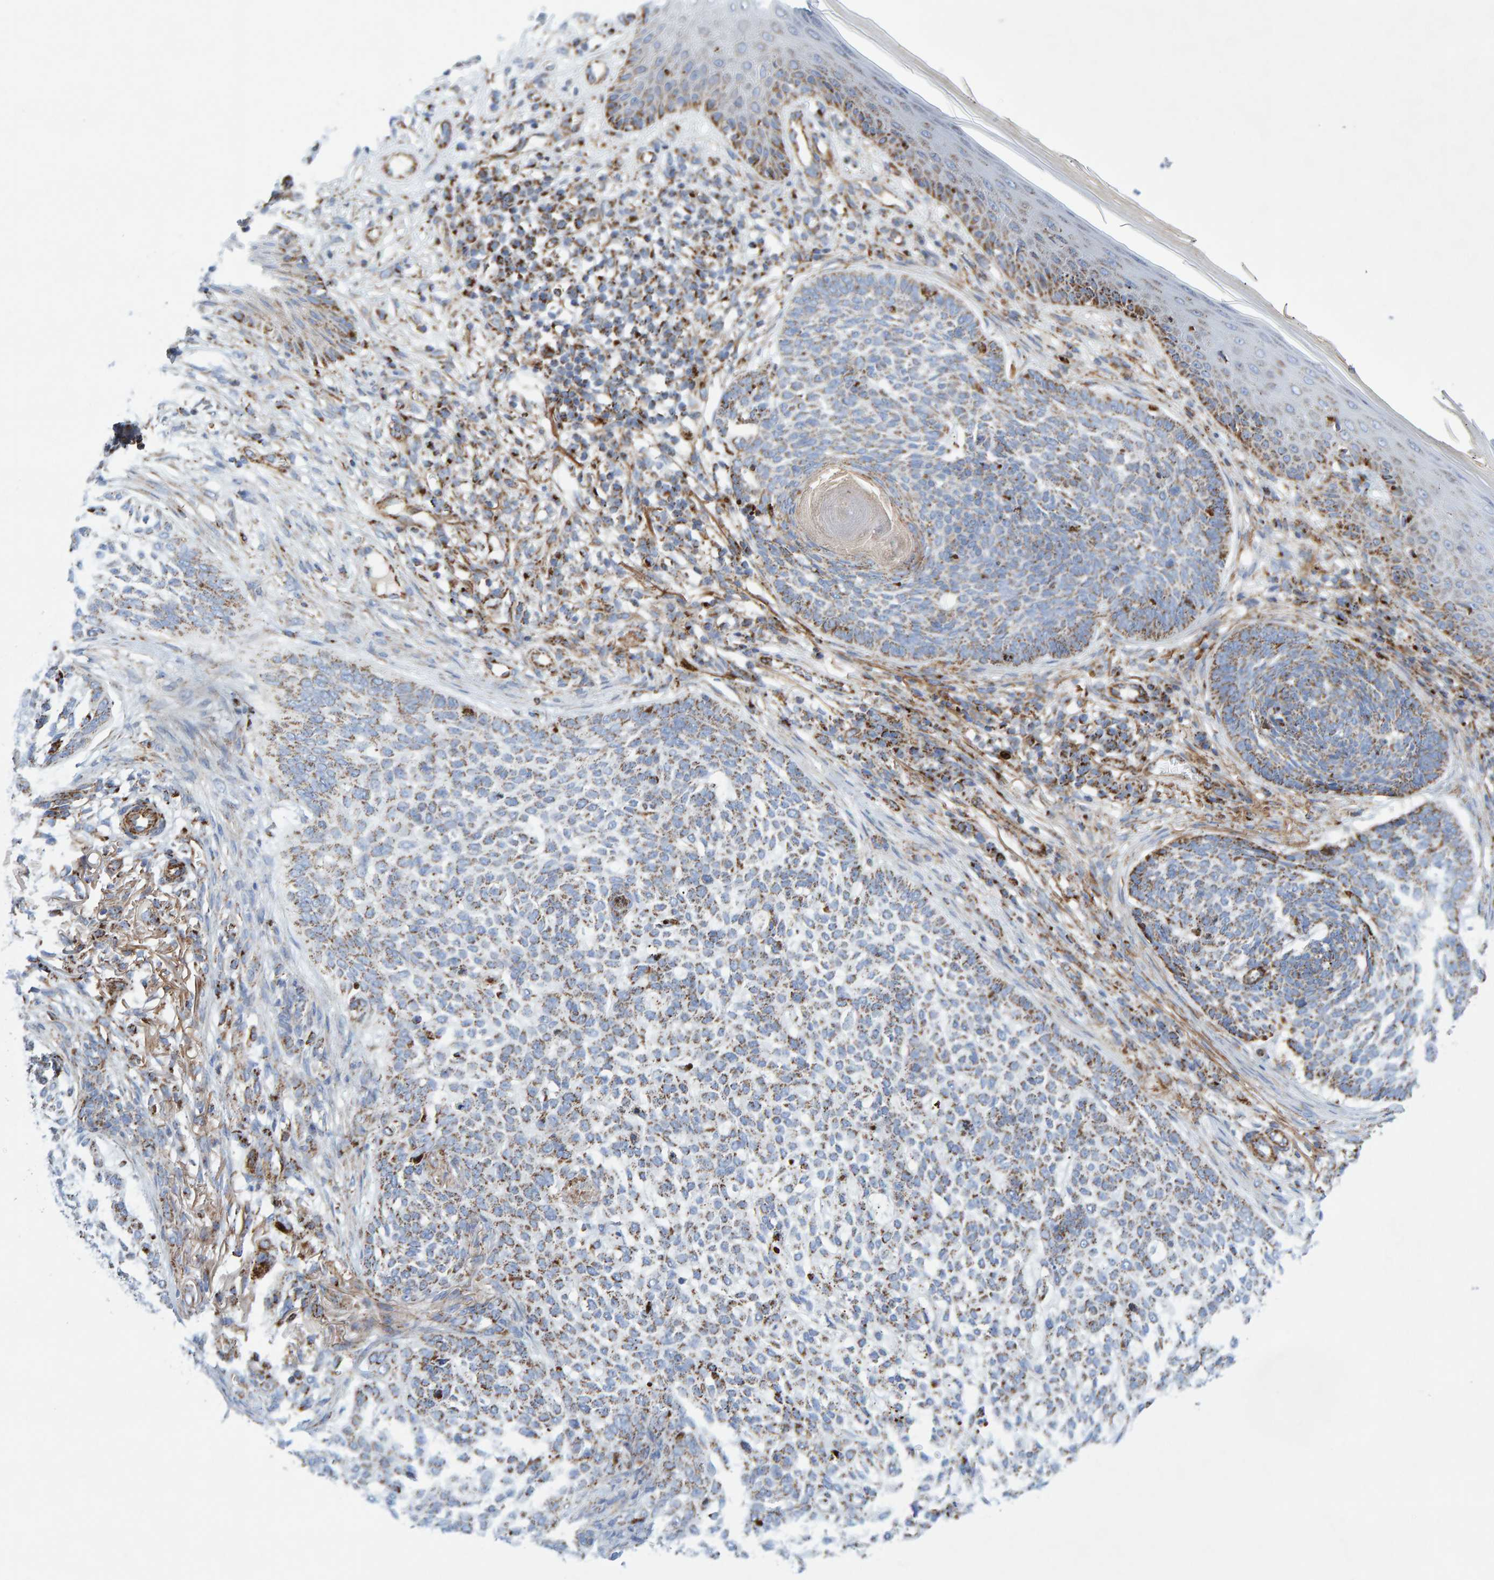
{"staining": {"intensity": "moderate", "quantity": ">75%", "location": "cytoplasmic/membranous"}, "tissue": "skin cancer", "cell_type": "Tumor cells", "image_type": "cancer", "snomed": [{"axis": "morphology", "description": "Basal cell carcinoma"}, {"axis": "topography", "description": "Skin"}], "caption": "Protein staining reveals moderate cytoplasmic/membranous staining in about >75% of tumor cells in skin cancer.", "gene": "GGTA1", "patient": {"sex": "female", "age": 64}}